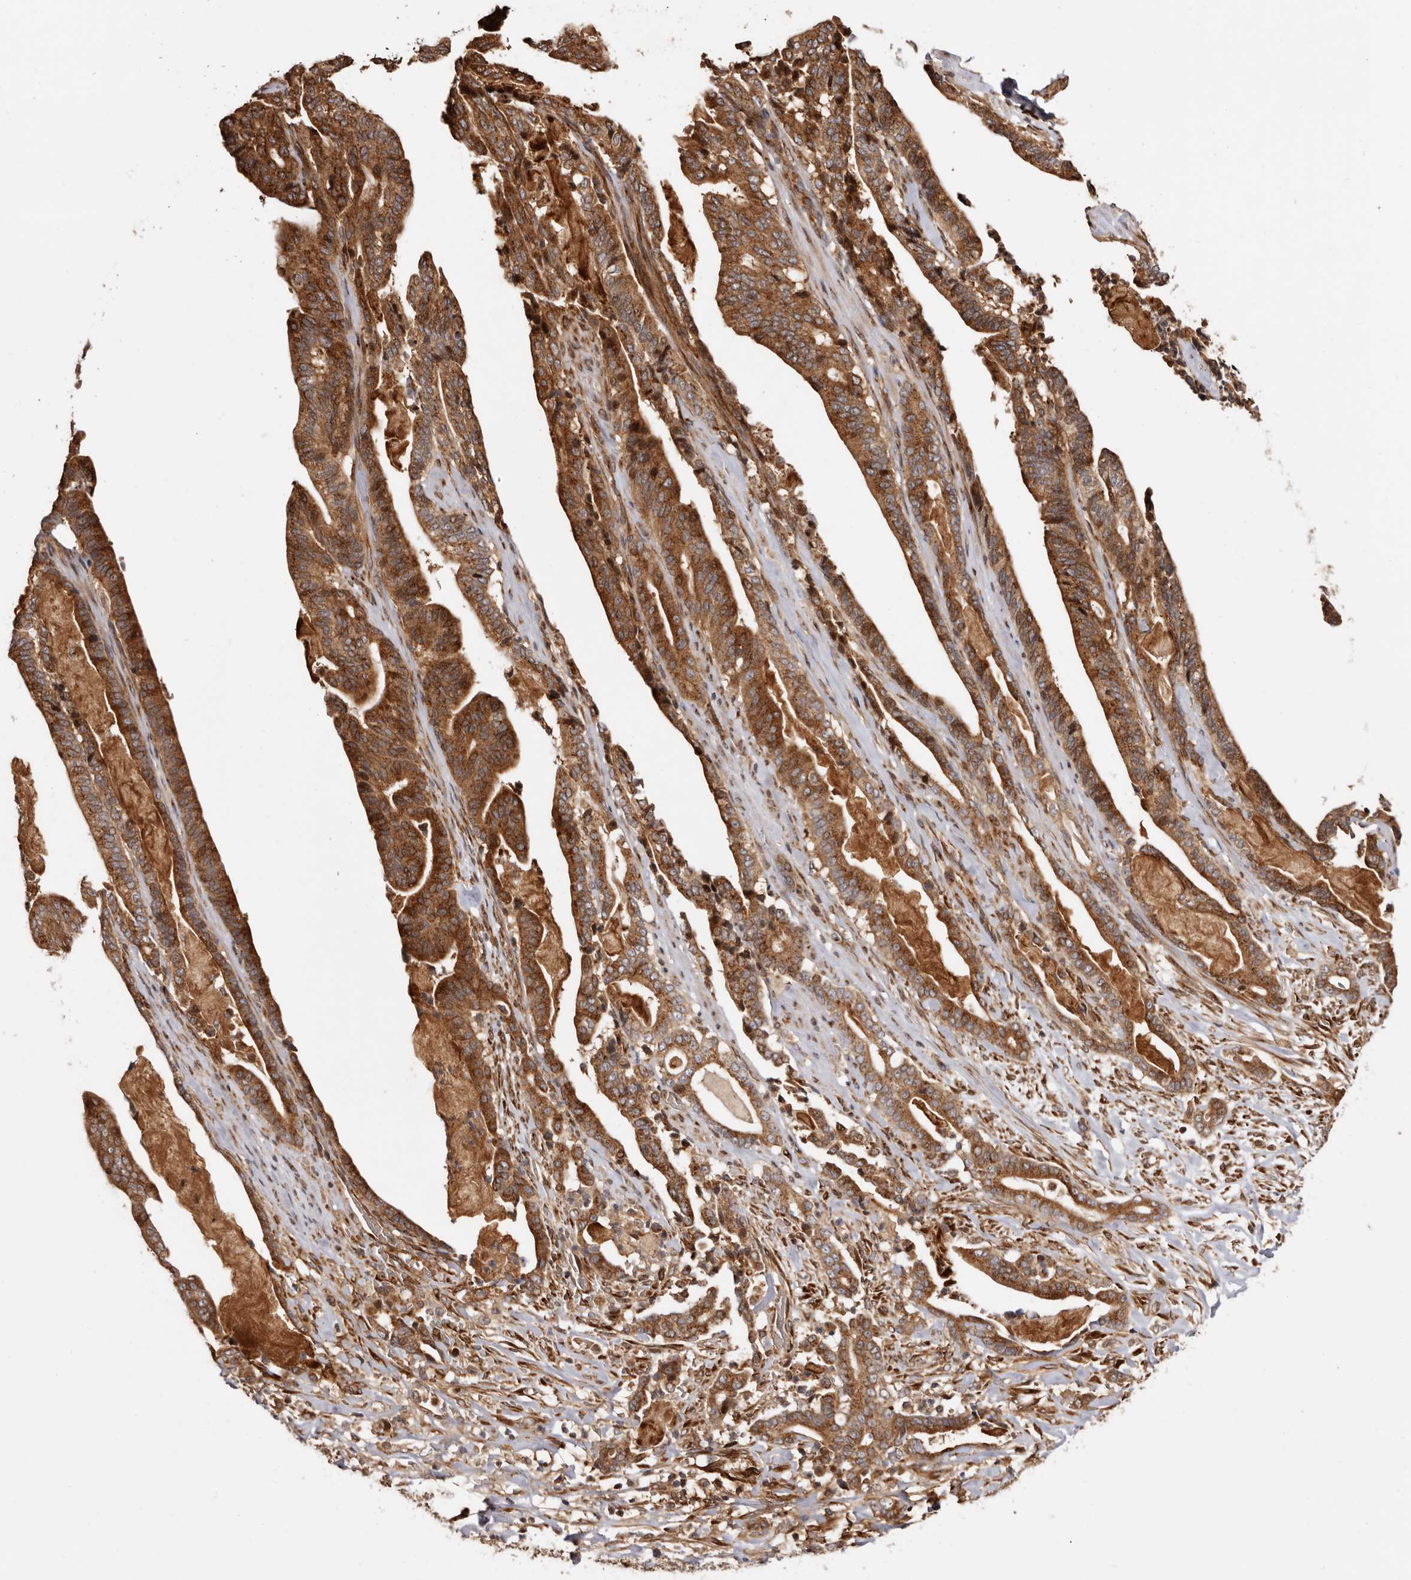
{"staining": {"intensity": "strong", "quantity": ">75%", "location": "cytoplasmic/membranous"}, "tissue": "pancreatic cancer", "cell_type": "Tumor cells", "image_type": "cancer", "snomed": [{"axis": "morphology", "description": "Adenocarcinoma, NOS"}, {"axis": "topography", "description": "Pancreas"}], "caption": "An IHC image of tumor tissue is shown. Protein staining in brown highlights strong cytoplasmic/membranous positivity in adenocarcinoma (pancreatic) within tumor cells.", "gene": "GPR27", "patient": {"sex": "male", "age": 63}}